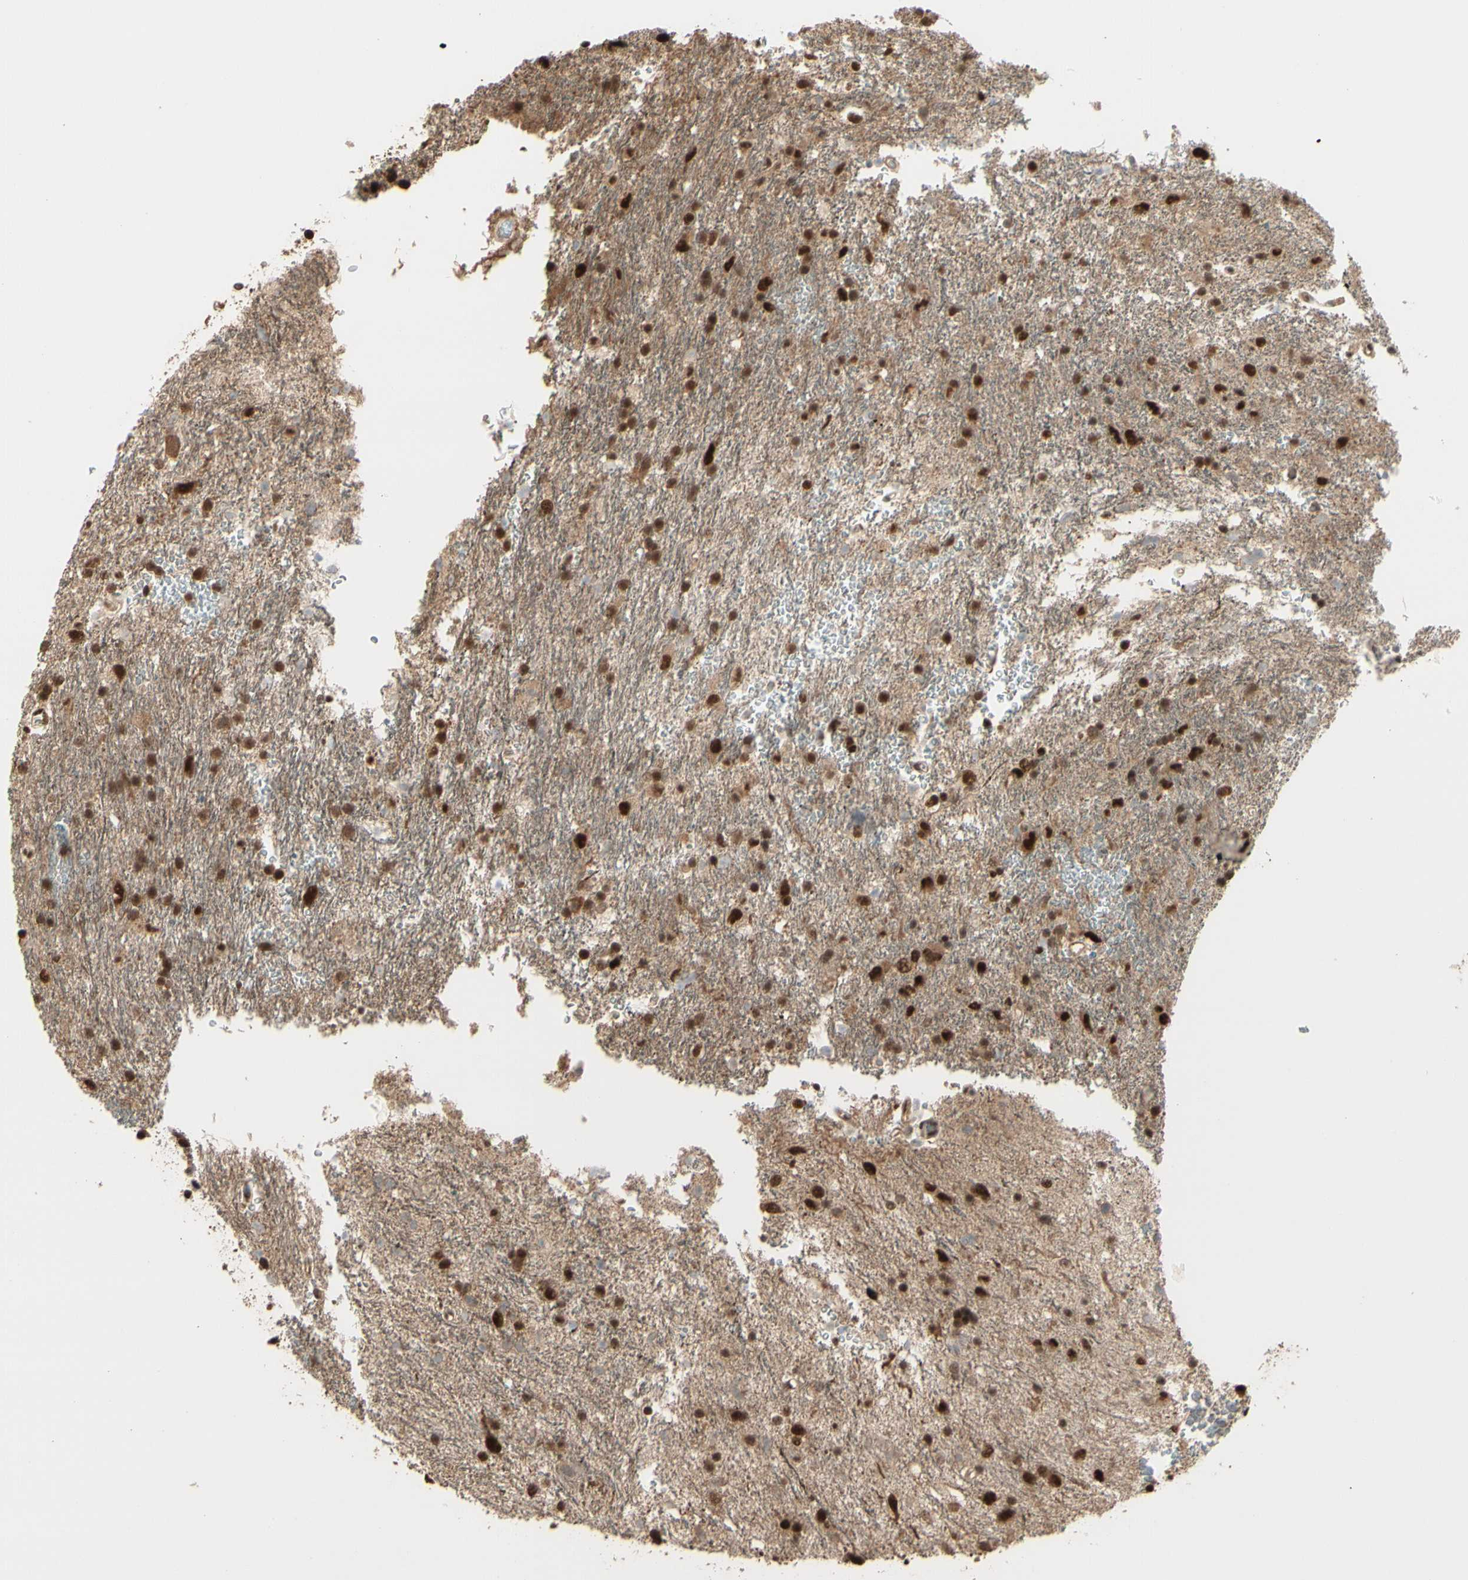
{"staining": {"intensity": "strong", "quantity": ">75%", "location": "cytoplasmic/membranous,nuclear"}, "tissue": "glioma", "cell_type": "Tumor cells", "image_type": "cancer", "snomed": [{"axis": "morphology", "description": "Glioma, malignant, Low grade"}, {"axis": "topography", "description": "Brain"}], "caption": "Brown immunohistochemical staining in malignant glioma (low-grade) reveals strong cytoplasmic/membranous and nuclear expression in approximately >75% of tumor cells.", "gene": "HSF1", "patient": {"sex": "male", "age": 77}}